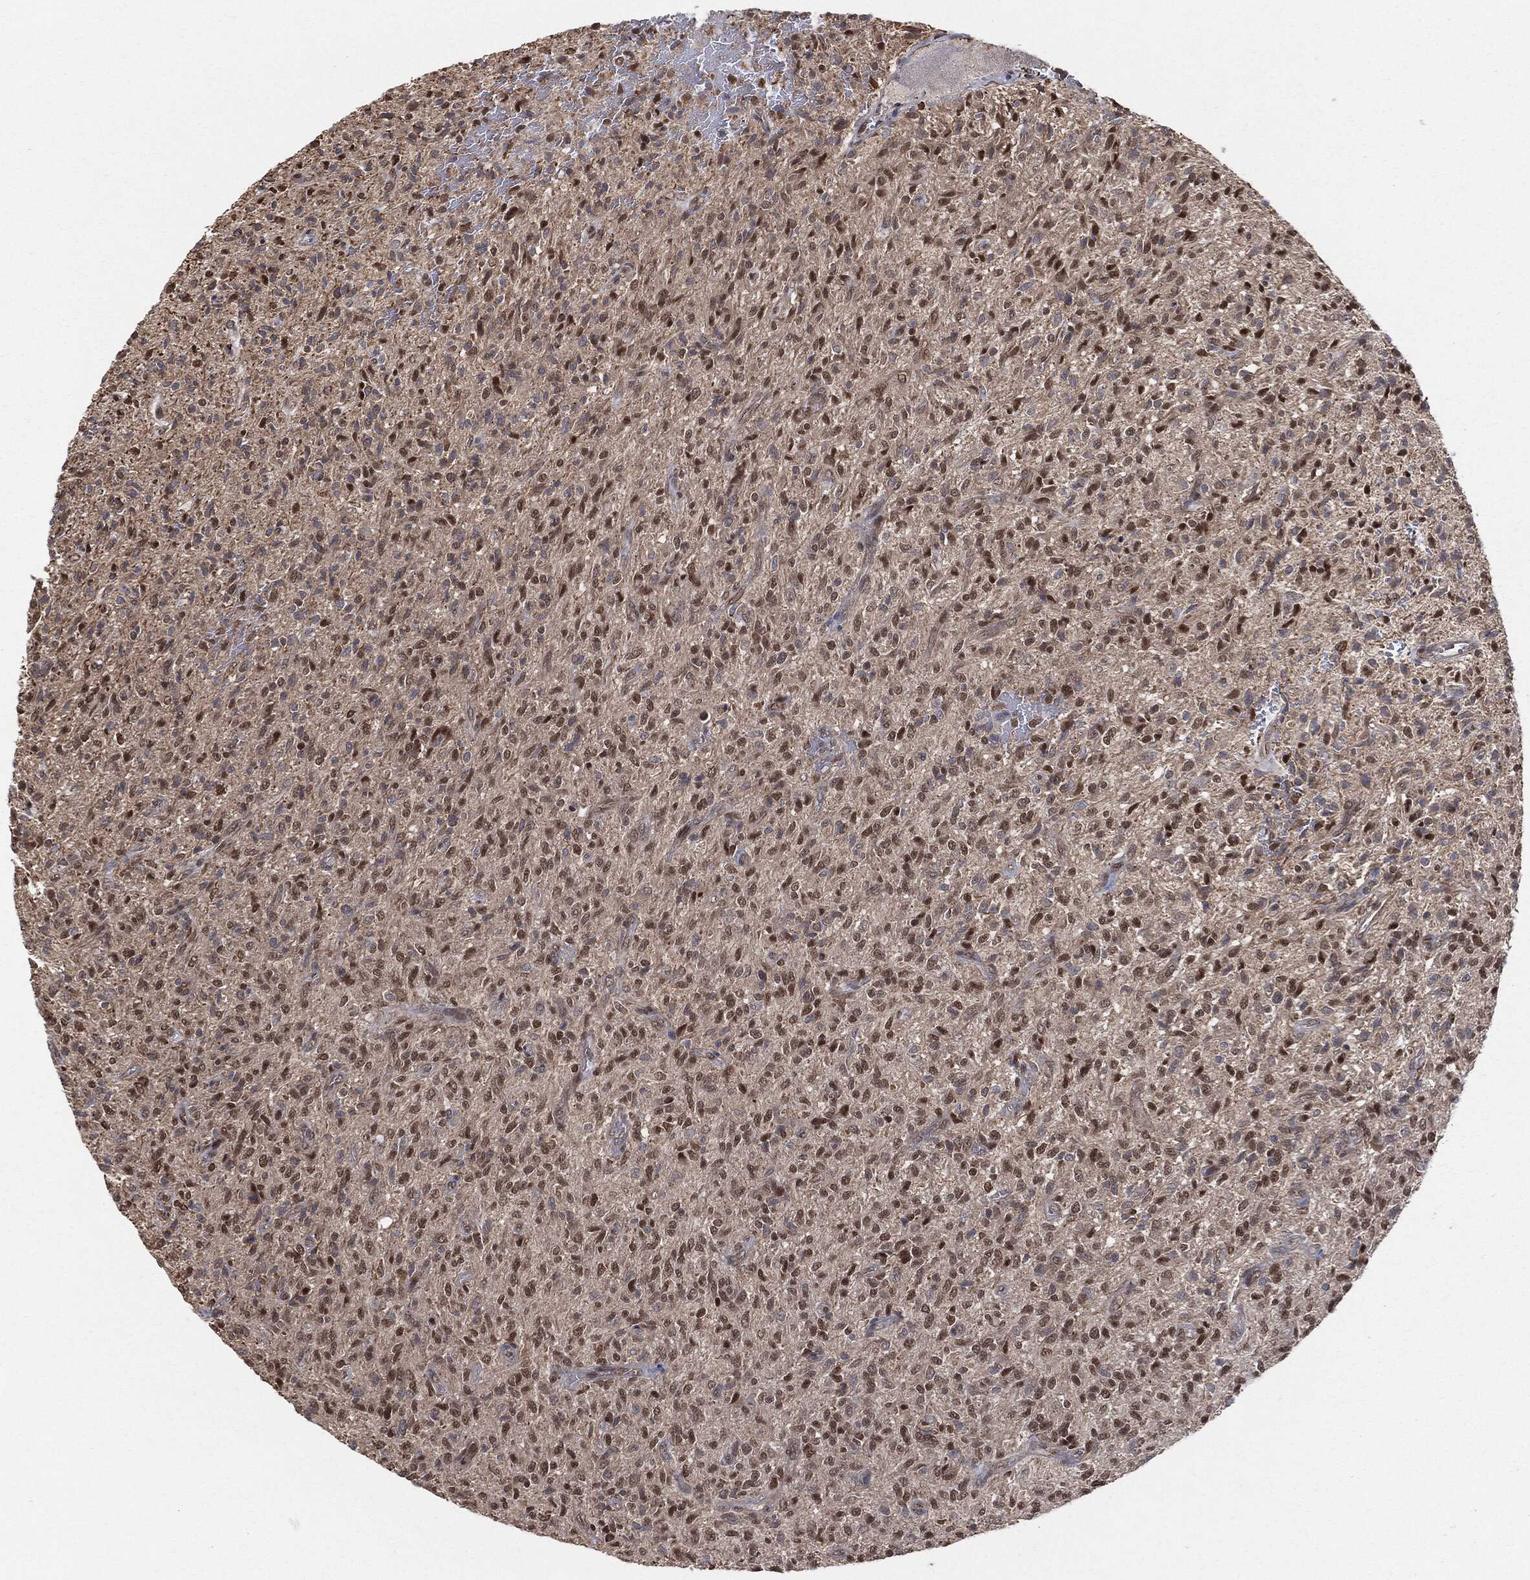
{"staining": {"intensity": "moderate", "quantity": "25%-75%", "location": "nuclear"}, "tissue": "glioma", "cell_type": "Tumor cells", "image_type": "cancer", "snomed": [{"axis": "morphology", "description": "Glioma, malignant, High grade"}, {"axis": "topography", "description": "Brain"}], "caption": "Tumor cells reveal medium levels of moderate nuclear staining in about 25%-75% of cells in malignant glioma (high-grade). The staining was performed using DAB, with brown indicating positive protein expression. Nuclei are stained blue with hematoxylin.", "gene": "TP53RK", "patient": {"sex": "male", "age": 64}}